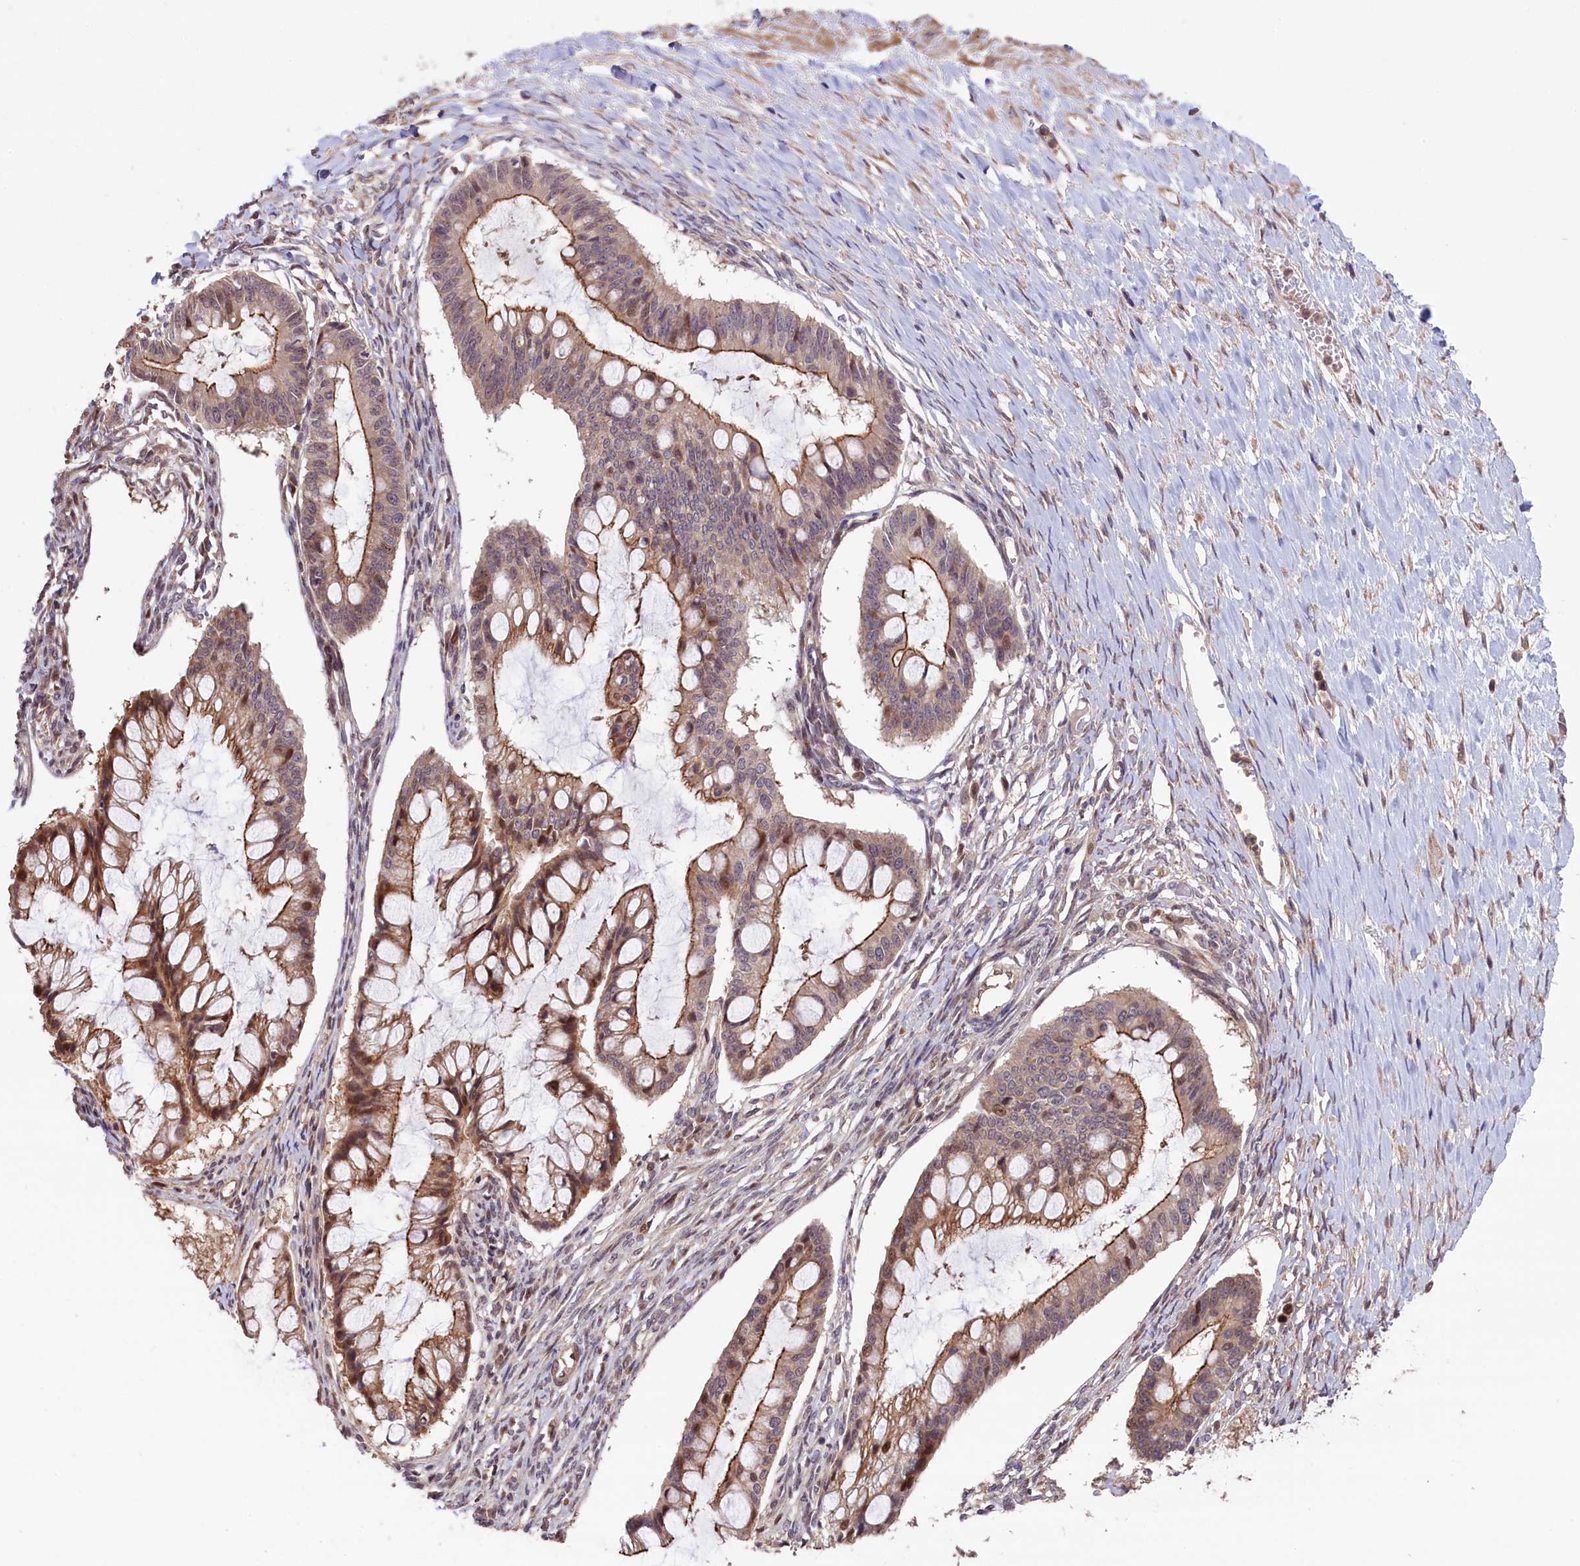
{"staining": {"intensity": "moderate", "quantity": ">75%", "location": "cytoplasmic/membranous,nuclear"}, "tissue": "ovarian cancer", "cell_type": "Tumor cells", "image_type": "cancer", "snomed": [{"axis": "morphology", "description": "Cystadenocarcinoma, mucinous, NOS"}, {"axis": "topography", "description": "Ovary"}], "caption": "Moderate cytoplasmic/membranous and nuclear positivity is present in approximately >75% of tumor cells in mucinous cystadenocarcinoma (ovarian). (DAB (3,3'-diaminobenzidine) IHC with brightfield microscopy, high magnification).", "gene": "RIC8A", "patient": {"sex": "female", "age": 73}}